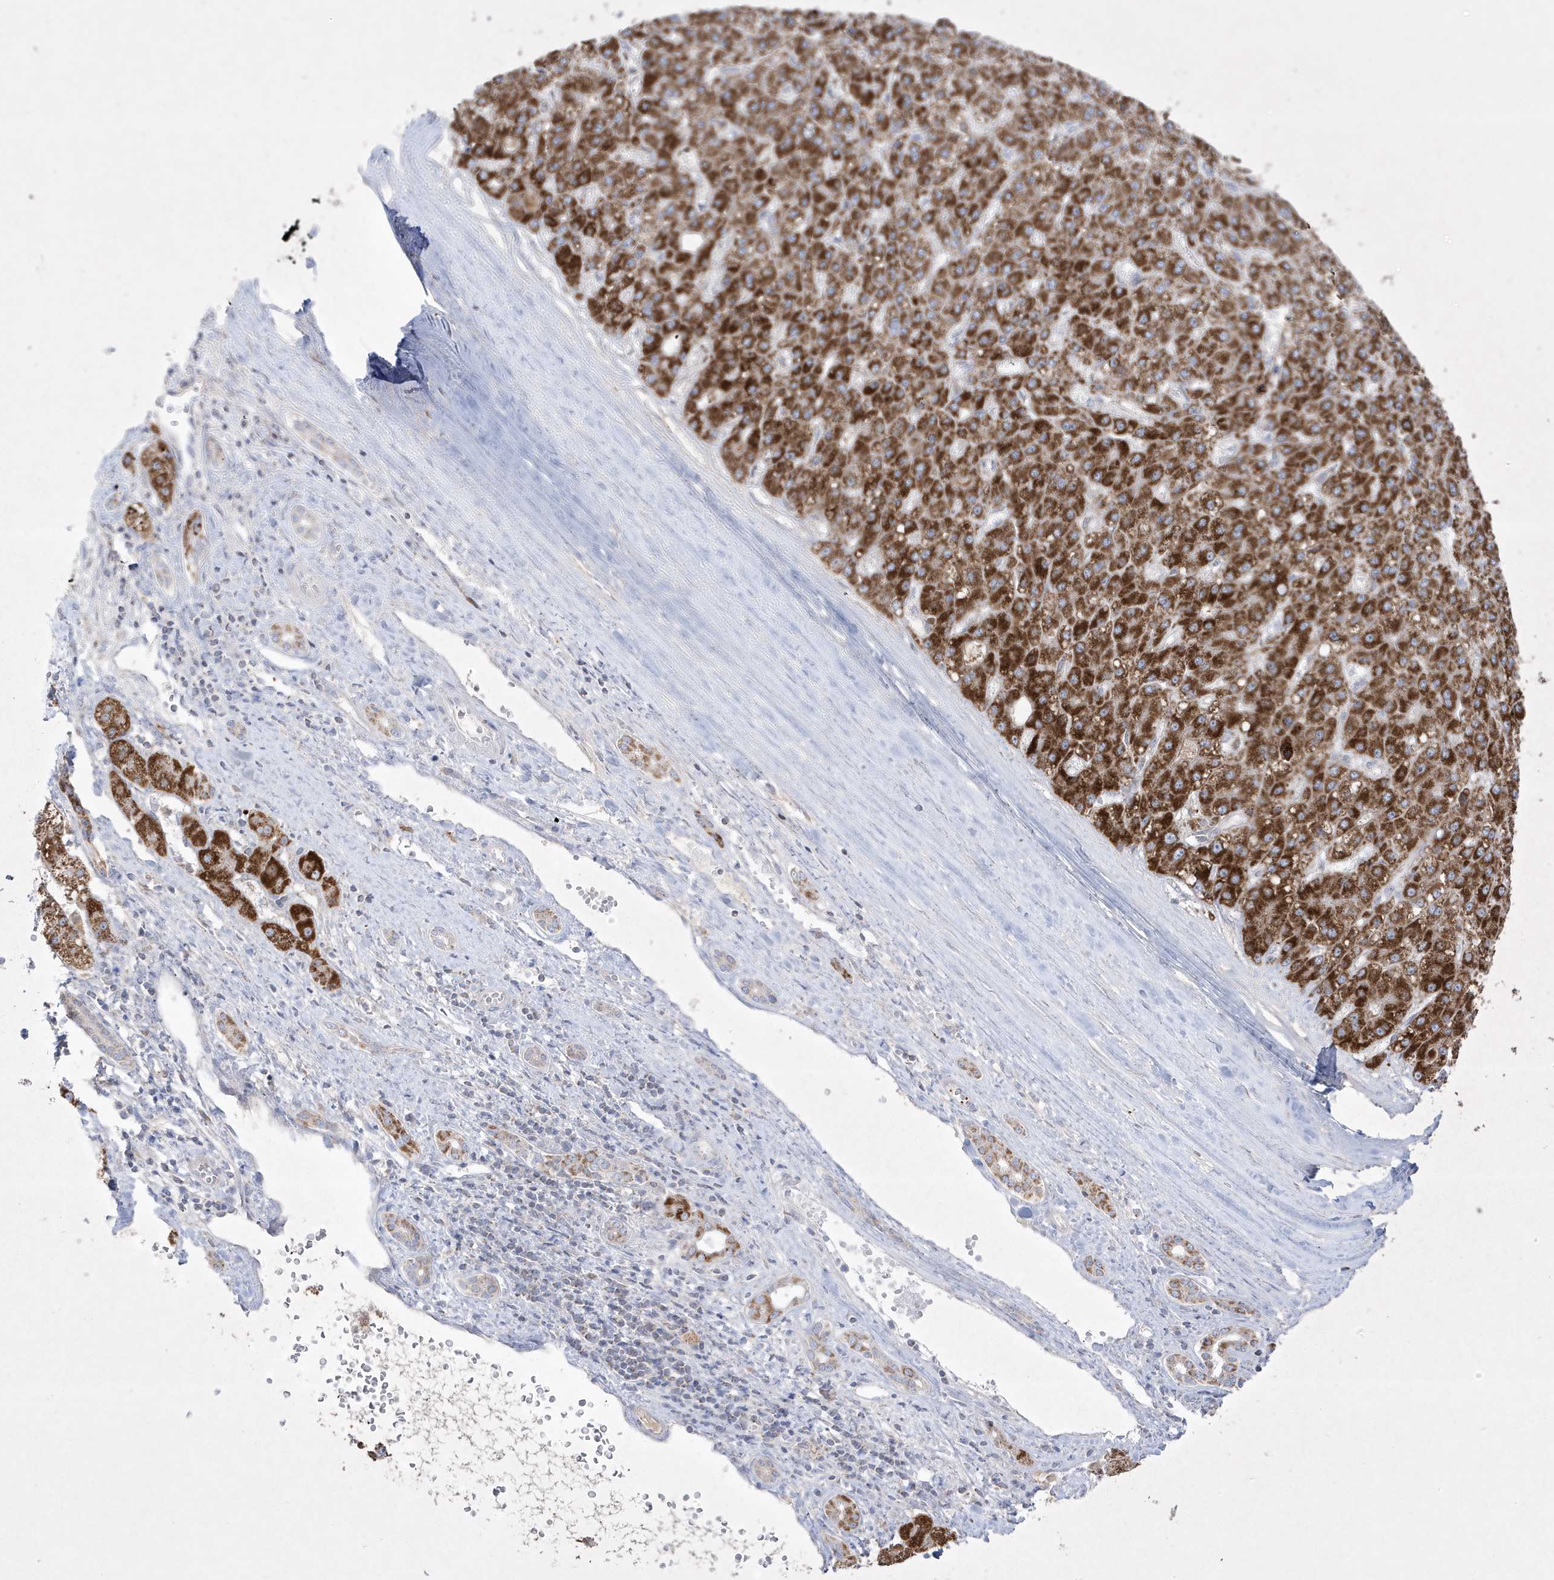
{"staining": {"intensity": "strong", "quantity": ">75%", "location": "cytoplasmic/membranous"}, "tissue": "liver cancer", "cell_type": "Tumor cells", "image_type": "cancer", "snomed": [{"axis": "morphology", "description": "Carcinoma, Hepatocellular, NOS"}, {"axis": "topography", "description": "Liver"}], "caption": "A high-resolution photomicrograph shows immunohistochemistry (IHC) staining of liver cancer, which shows strong cytoplasmic/membranous staining in approximately >75% of tumor cells.", "gene": "ADAMTSL3", "patient": {"sex": "male", "age": 67}}